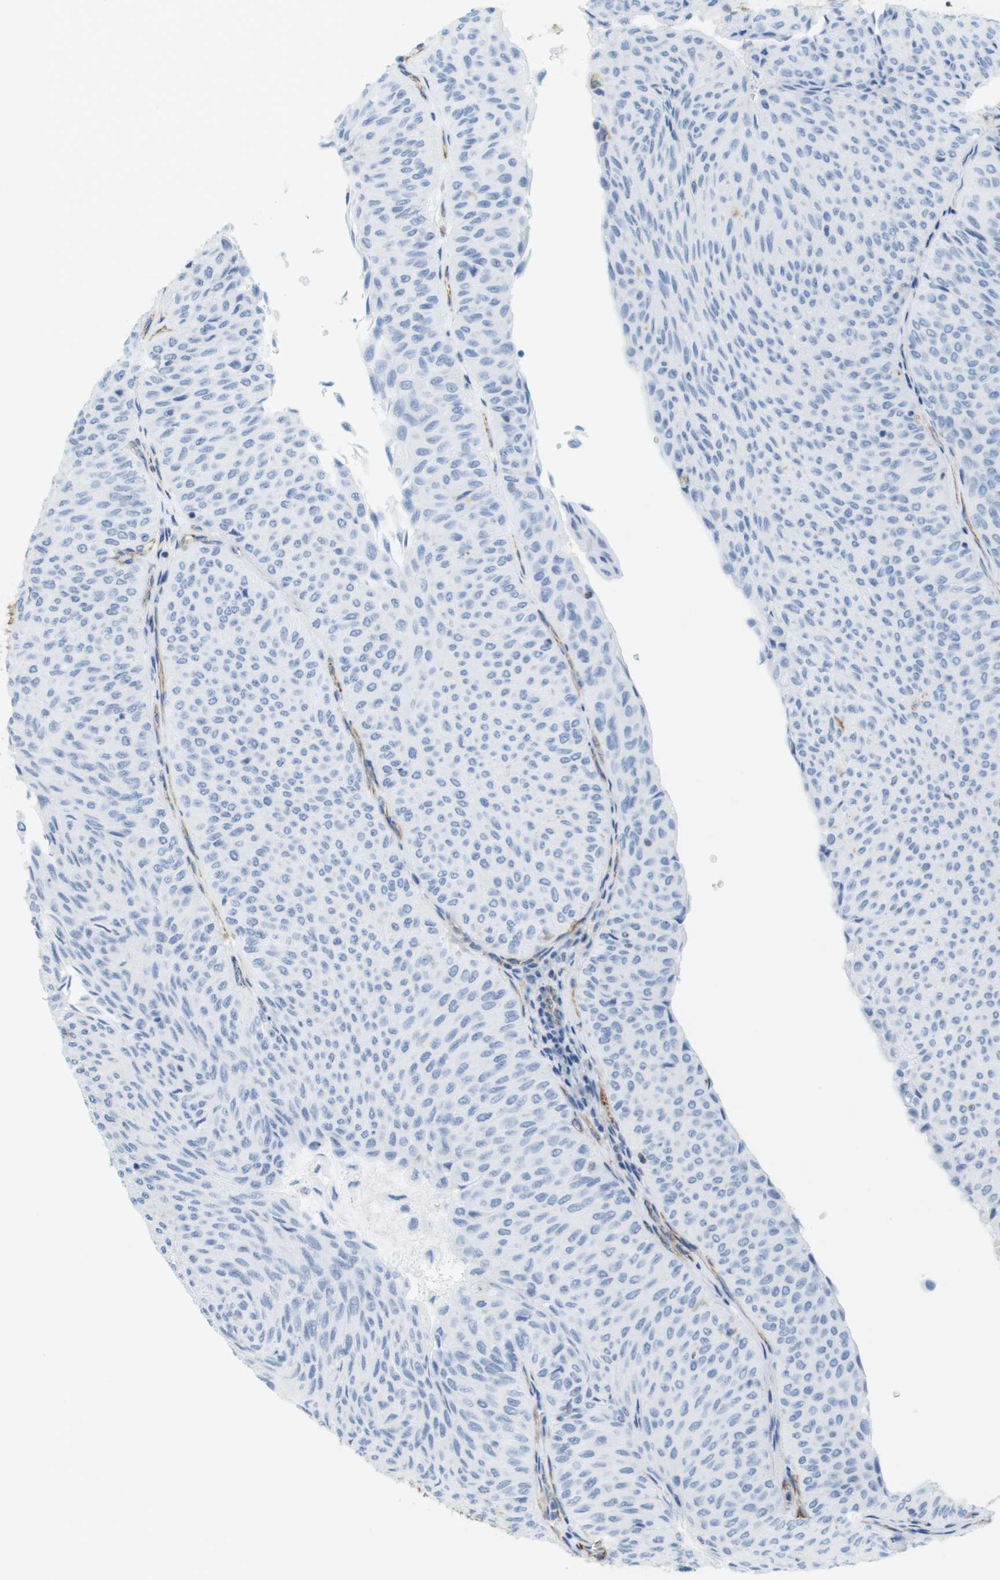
{"staining": {"intensity": "negative", "quantity": "none", "location": "none"}, "tissue": "urothelial cancer", "cell_type": "Tumor cells", "image_type": "cancer", "snomed": [{"axis": "morphology", "description": "Urothelial carcinoma, Low grade"}, {"axis": "topography", "description": "Urinary bladder"}], "caption": "High power microscopy photomicrograph of an immunohistochemistry (IHC) image of urothelial carcinoma (low-grade), revealing no significant expression in tumor cells.", "gene": "MS4A10", "patient": {"sex": "male", "age": 78}}